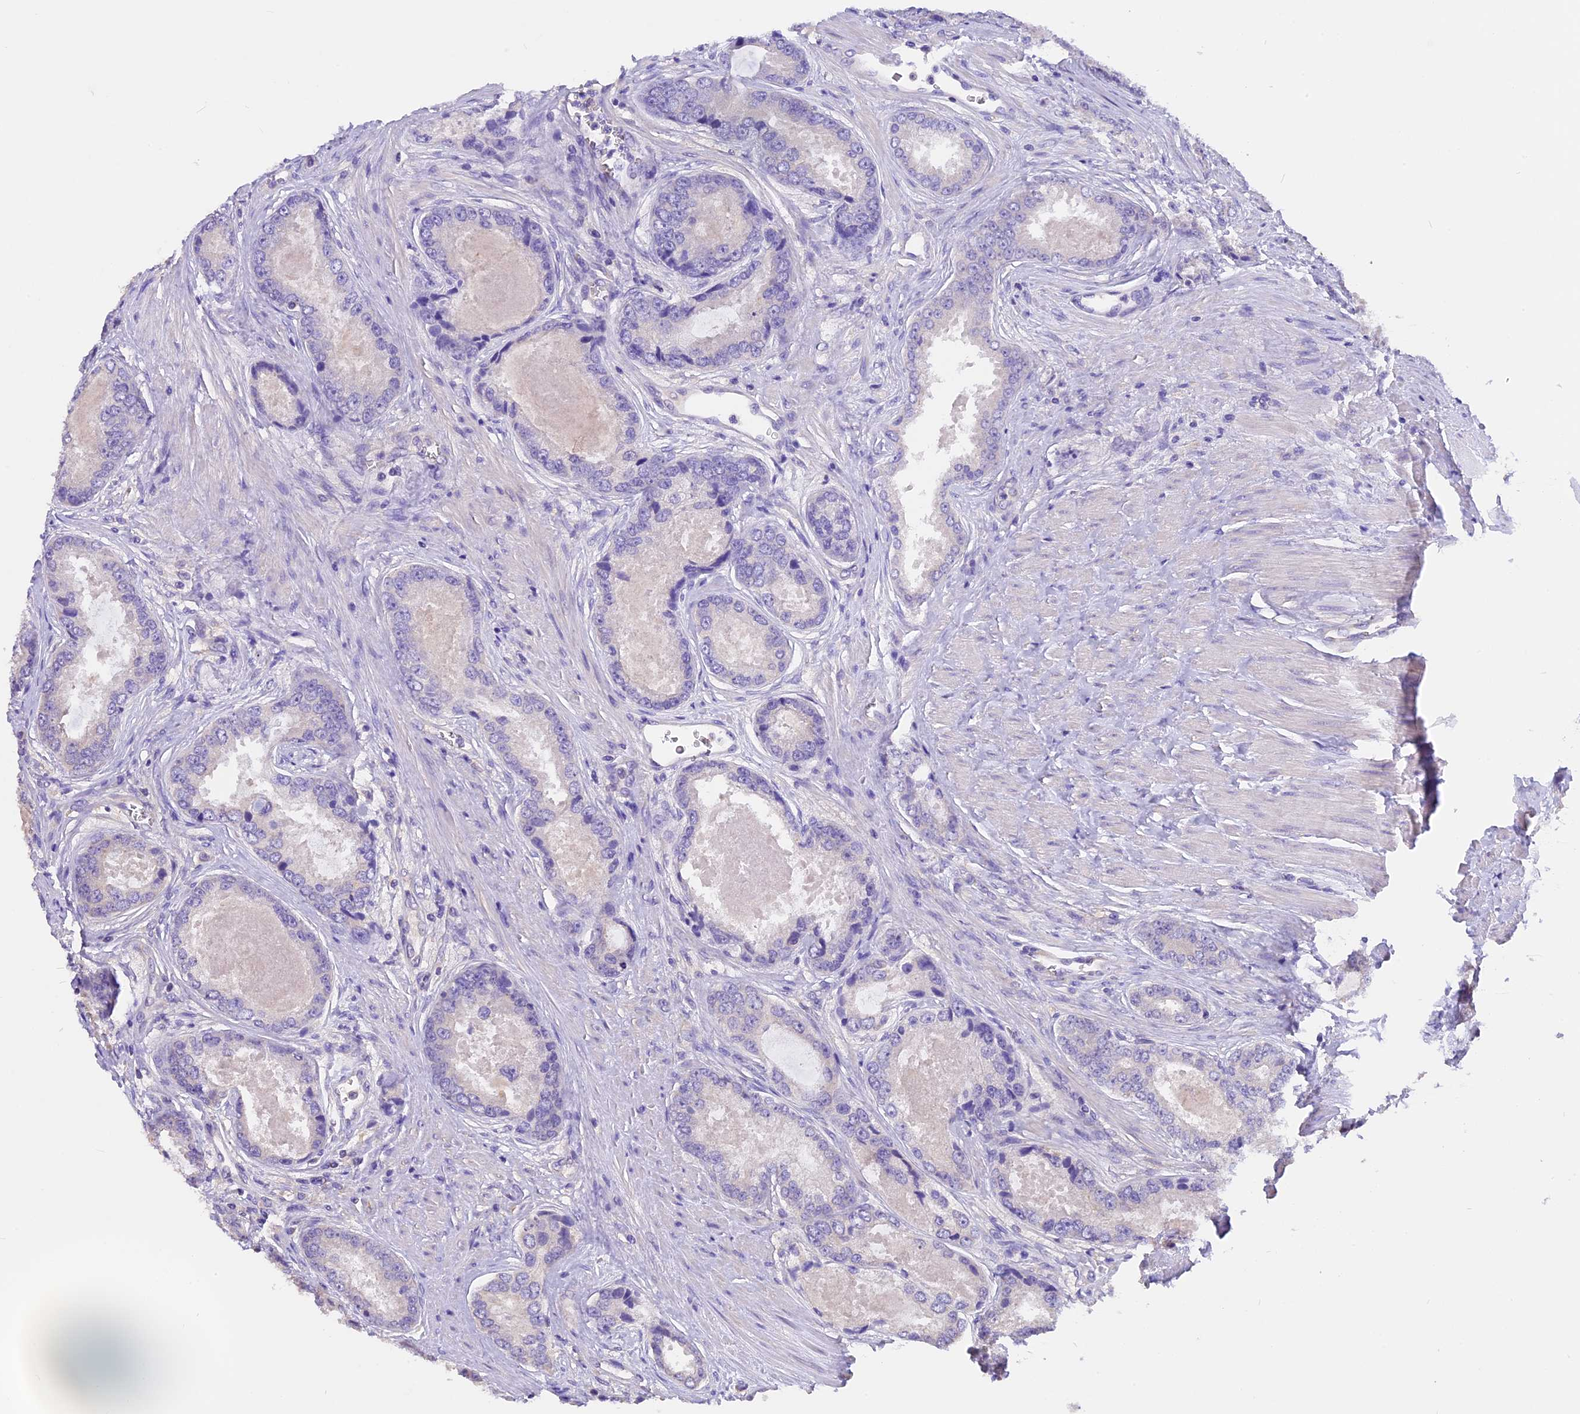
{"staining": {"intensity": "negative", "quantity": "none", "location": "none"}, "tissue": "prostate cancer", "cell_type": "Tumor cells", "image_type": "cancer", "snomed": [{"axis": "morphology", "description": "Adenocarcinoma, Low grade"}, {"axis": "topography", "description": "Prostate"}], "caption": "The histopathology image displays no staining of tumor cells in low-grade adenocarcinoma (prostate). Brightfield microscopy of immunohistochemistry (IHC) stained with DAB (brown) and hematoxylin (blue), captured at high magnification.", "gene": "AP3B2", "patient": {"sex": "male", "age": 68}}